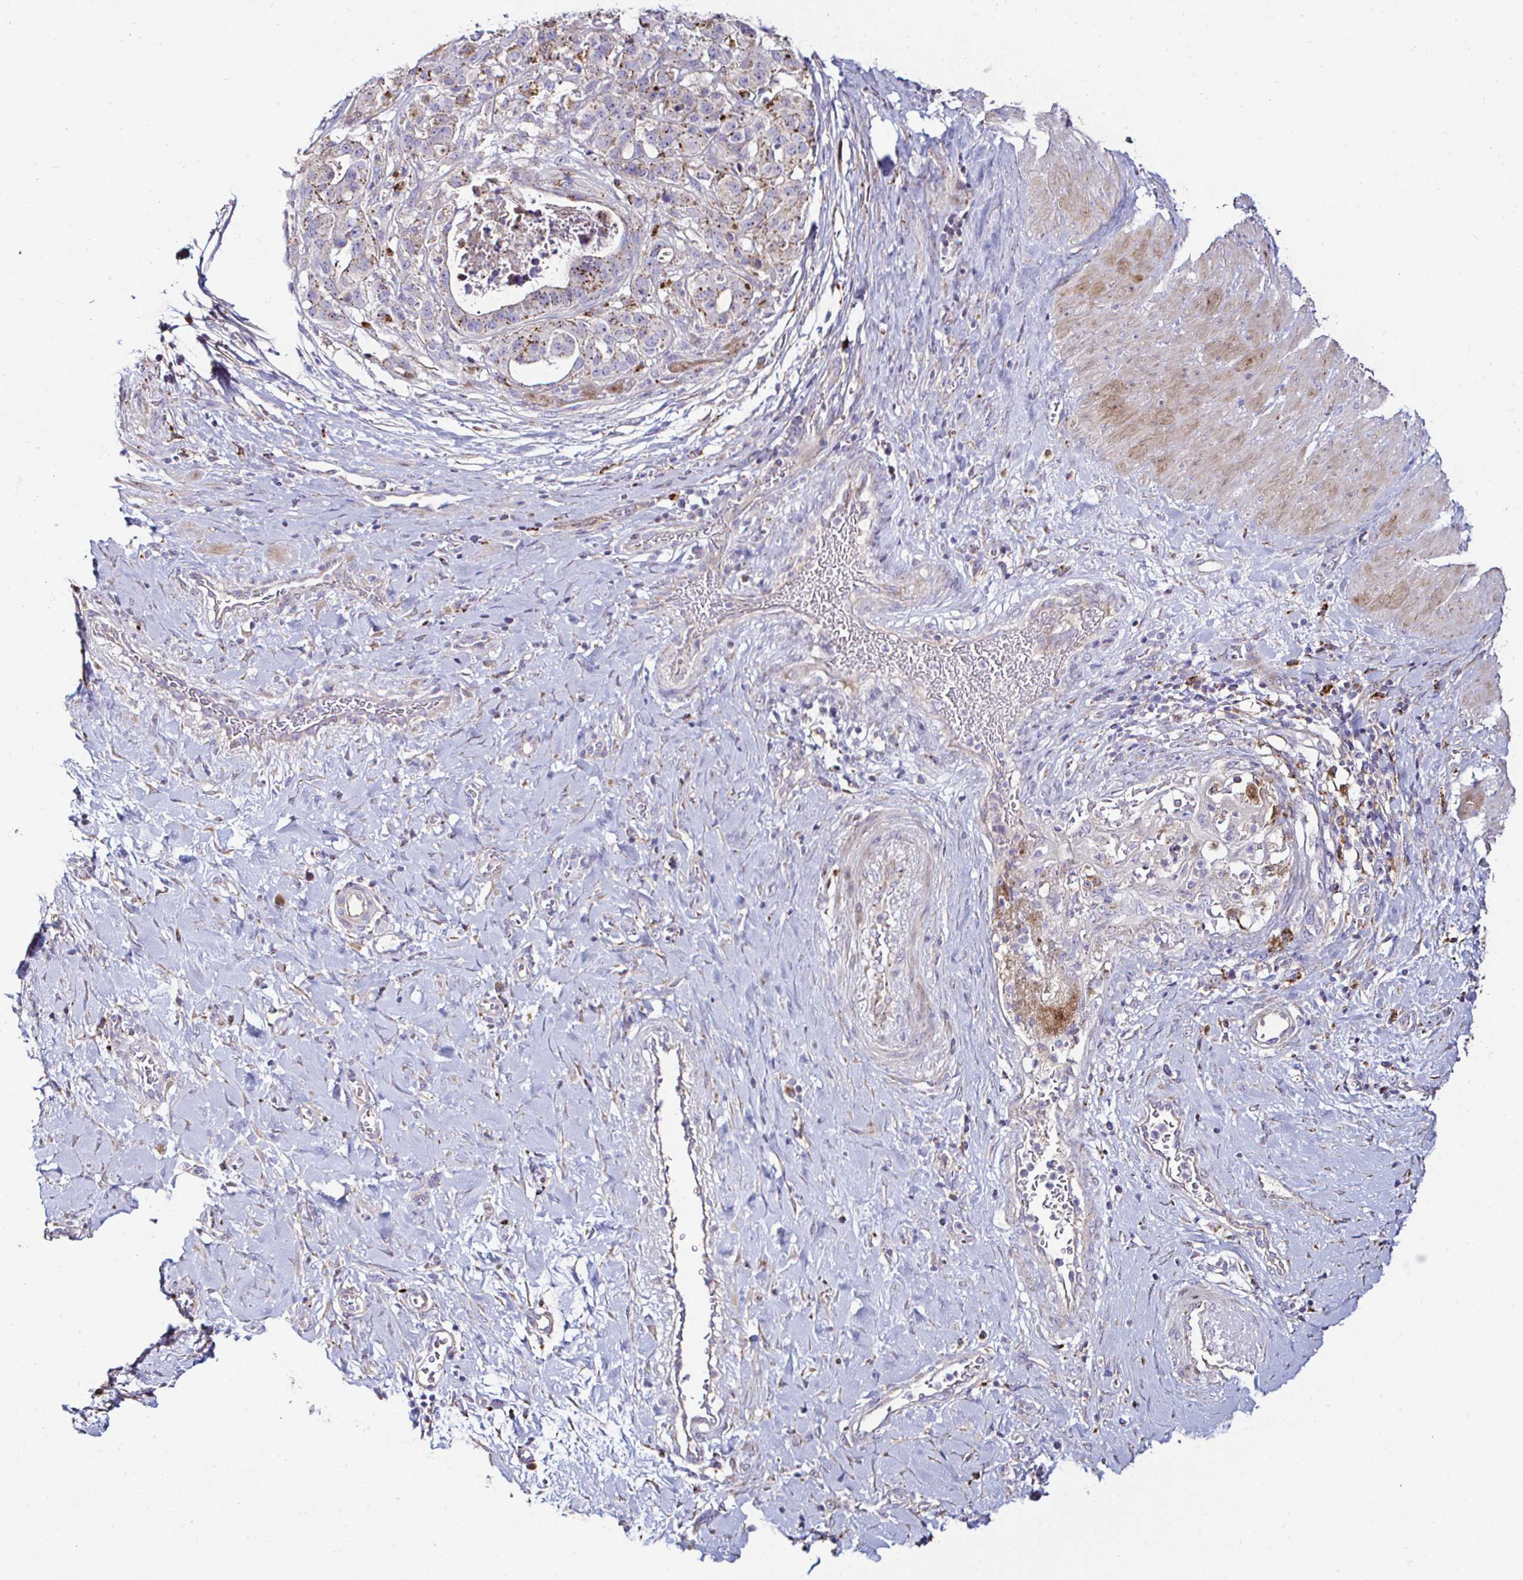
{"staining": {"intensity": "moderate", "quantity": "25%-75%", "location": "cytoplasmic/membranous"}, "tissue": "stomach cancer", "cell_type": "Tumor cells", "image_type": "cancer", "snomed": [{"axis": "morphology", "description": "Adenocarcinoma, NOS"}, {"axis": "topography", "description": "Stomach"}], "caption": "Stomach adenocarcinoma tissue shows moderate cytoplasmic/membranous expression in approximately 25%-75% of tumor cells, visualized by immunohistochemistry.", "gene": "GALNS", "patient": {"sex": "male", "age": 48}}